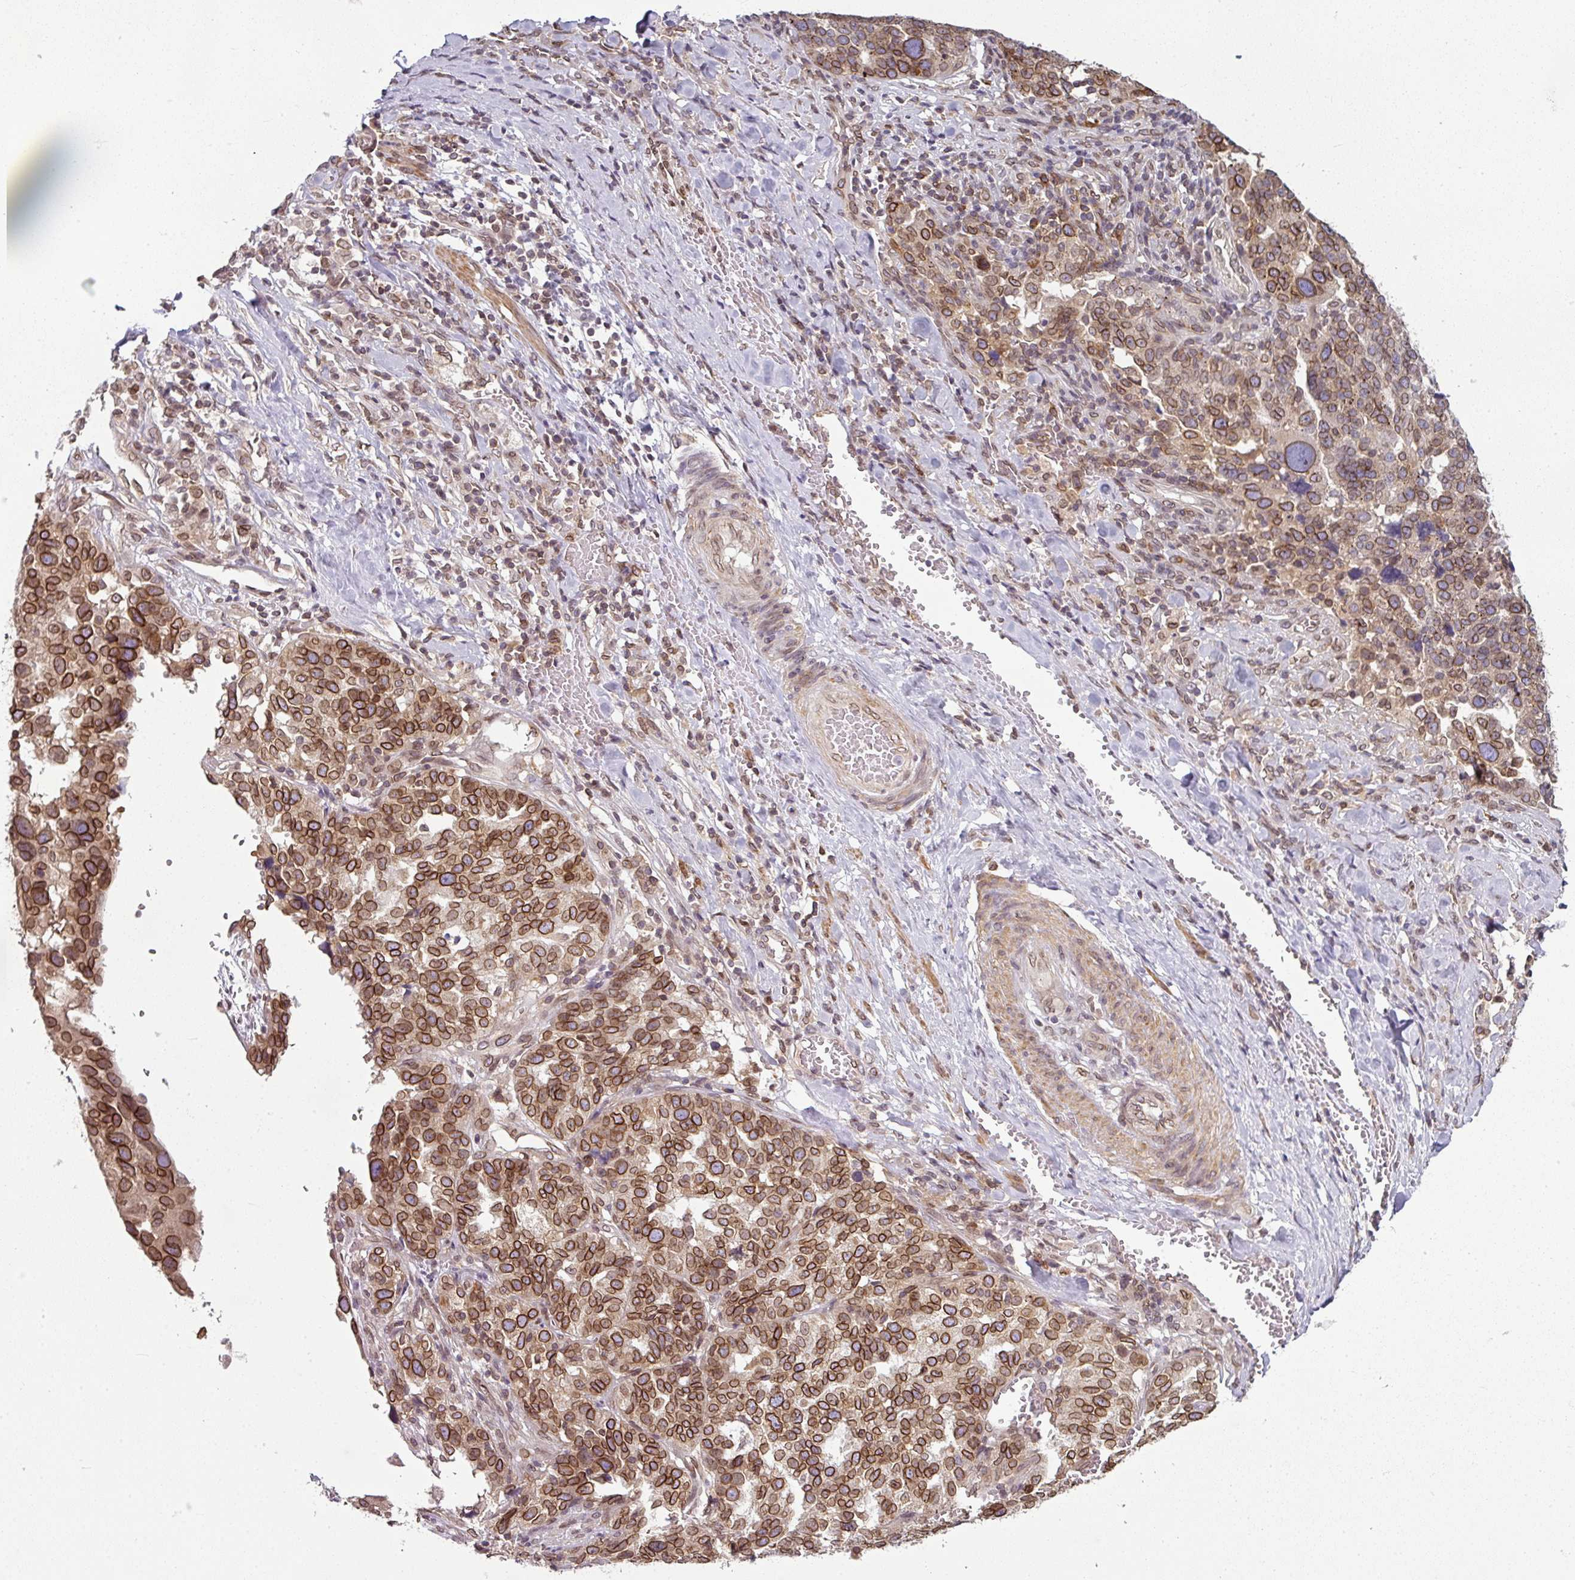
{"staining": {"intensity": "strong", "quantity": ">75%", "location": "cytoplasmic/membranous,nuclear"}, "tissue": "ovarian cancer", "cell_type": "Tumor cells", "image_type": "cancer", "snomed": [{"axis": "morphology", "description": "Cystadenocarcinoma, serous, NOS"}, {"axis": "topography", "description": "Ovary"}], "caption": "Brown immunohistochemical staining in serous cystadenocarcinoma (ovarian) demonstrates strong cytoplasmic/membranous and nuclear expression in approximately >75% of tumor cells. (brown staining indicates protein expression, while blue staining denotes nuclei).", "gene": "RANGAP1", "patient": {"sex": "female", "age": 59}}